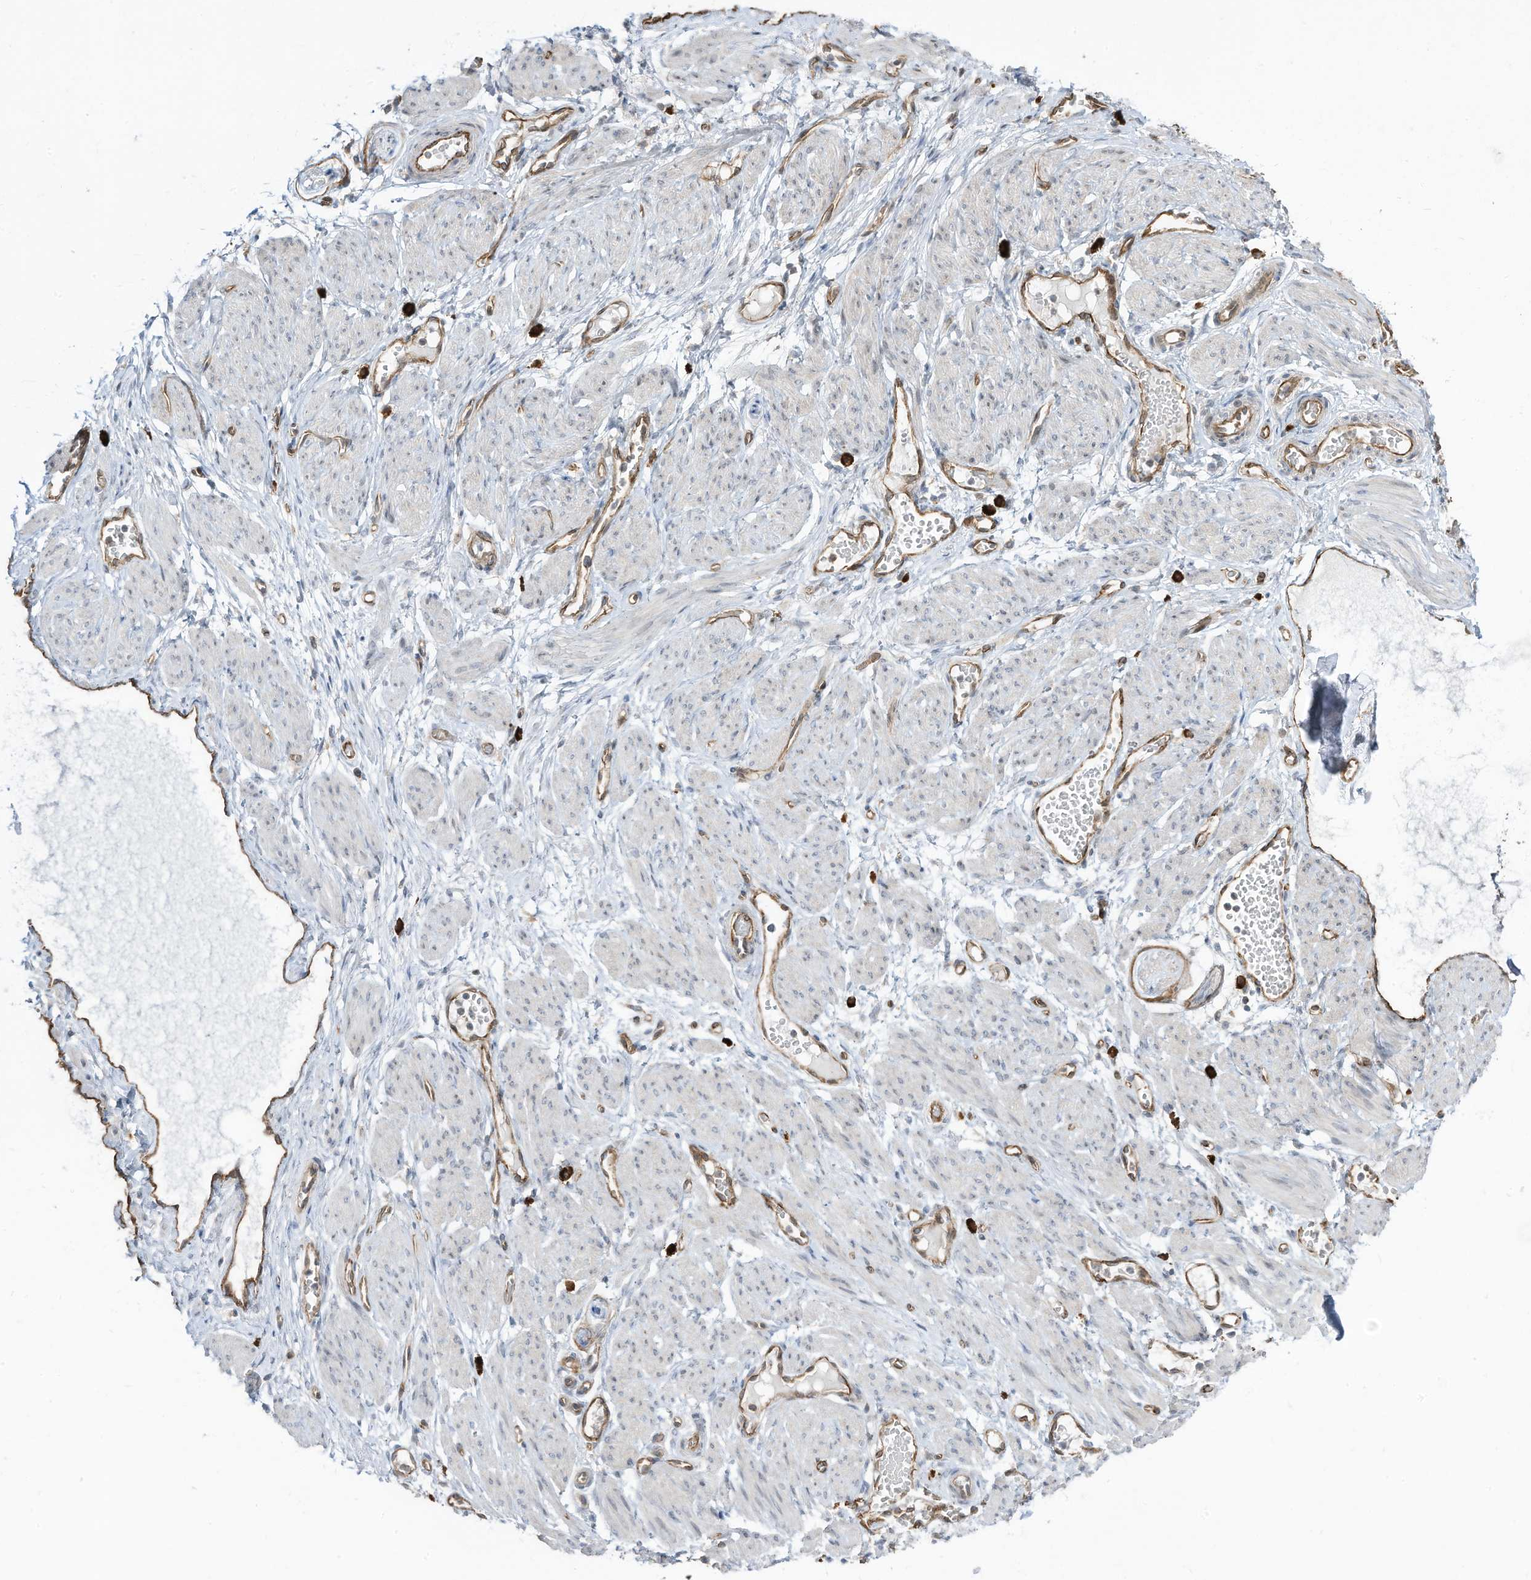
{"staining": {"intensity": "negative", "quantity": "none", "location": "none"}, "tissue": "soft tissue", "cell_type": "Chondrocytes", "image_type": "normal", "snomed": [{"axis": "morphology", "description": "Normal tissue, NOS"}, {"axis": "topography", "description": "Smooth muscle"}, {"axis": "topography", "description": "Peripheral nerve tissue"}], "caption": "Immunohistochemistry micrograph of unremarkable soft tissue stained for a protein (brown), which displays no staining in chondrocytes.", "gene": "DZIP3", "patient": {"sex": "female", "age": 39}}